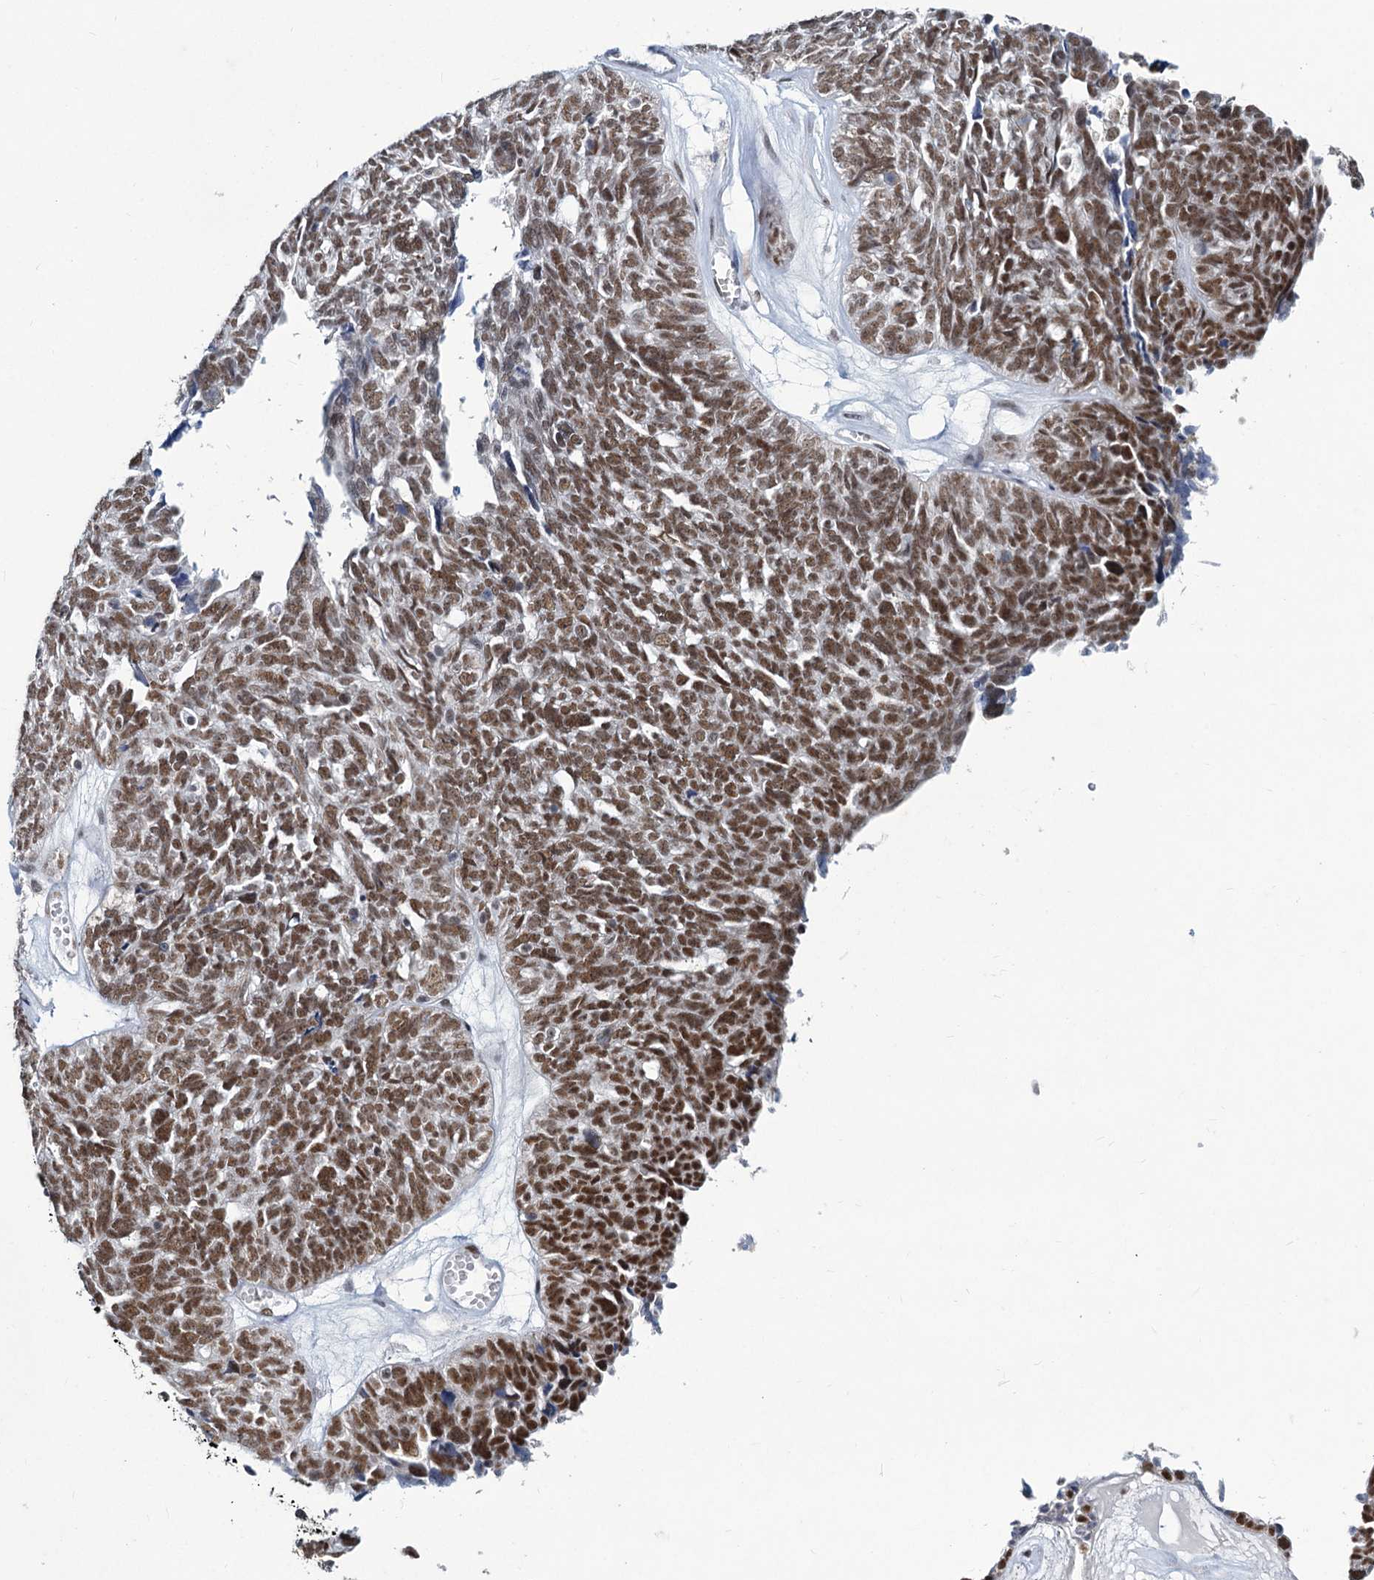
{"staining": {"intensity": "moderate", "quantity": ">75%", "location": "nuclear"}, "tissue": "ovarian cancer", "cell_type": "Tumor cells", "image_type": "cancer", "snomed": [{"axis": "morphology", "description": "Cystadenocarcinoma, serous, NOS"}, {"axis": "topography", "description": "Ovary"}], "caption": "Tumor cells reveal medium levels of moderate nuclear expression in approximately >75% of cells in human ovarian cancer.", "gene": "METTL14", "patient": {"sex": "female", "age": 79}}